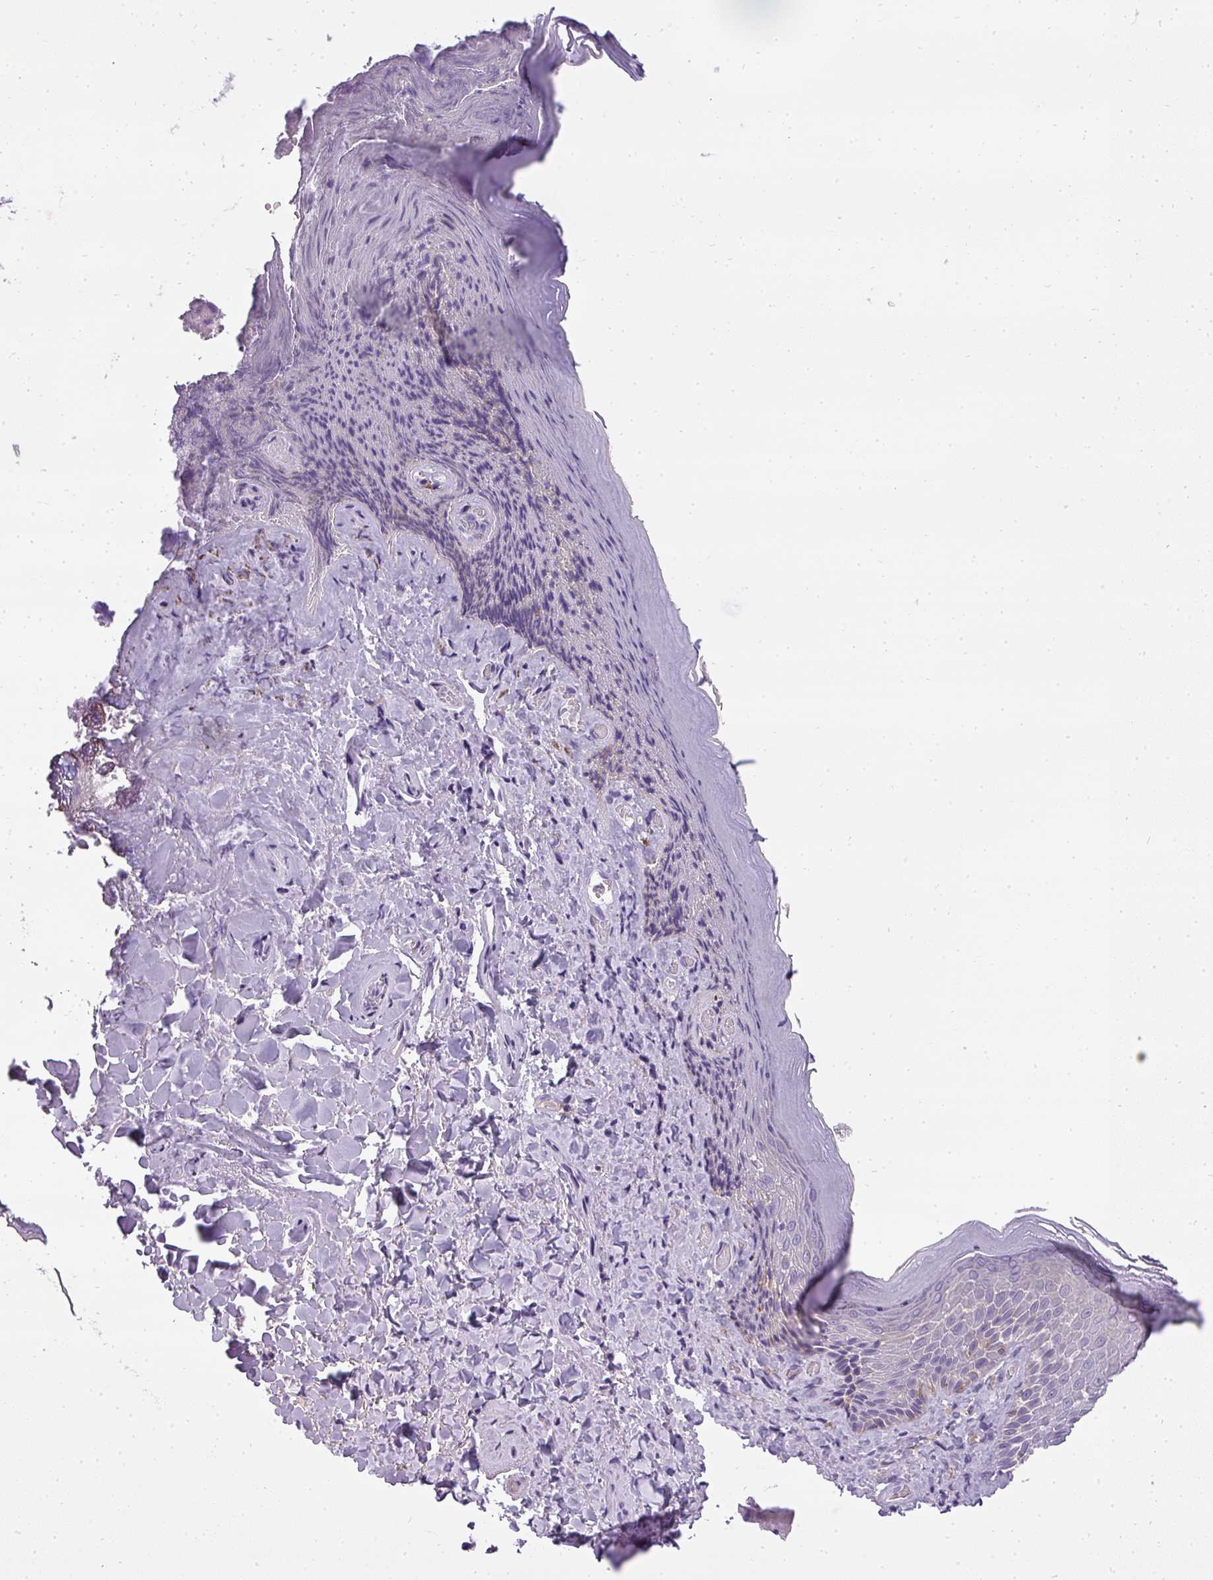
{"staining": {"intensity": "negative", "quantity": "none", "location": "none"}, "tissue": "skin", "cell_type": "Epidermal cells", "image_type": "normal", "snomed": [{"axis": "morphology", "description": "Normal tissue, NOS"}, {"axis": "topography", "description": "Anal"}], "caption": "Epidermal cells are negative for brown protein staining in unremarkable skin. (DAB (3,3'-diaminobenzidine) immunohistochemistry with hematoxylin counter stain).", "gene": "ATP6V1D", "patient": {"sex": "female", "age": 89}}